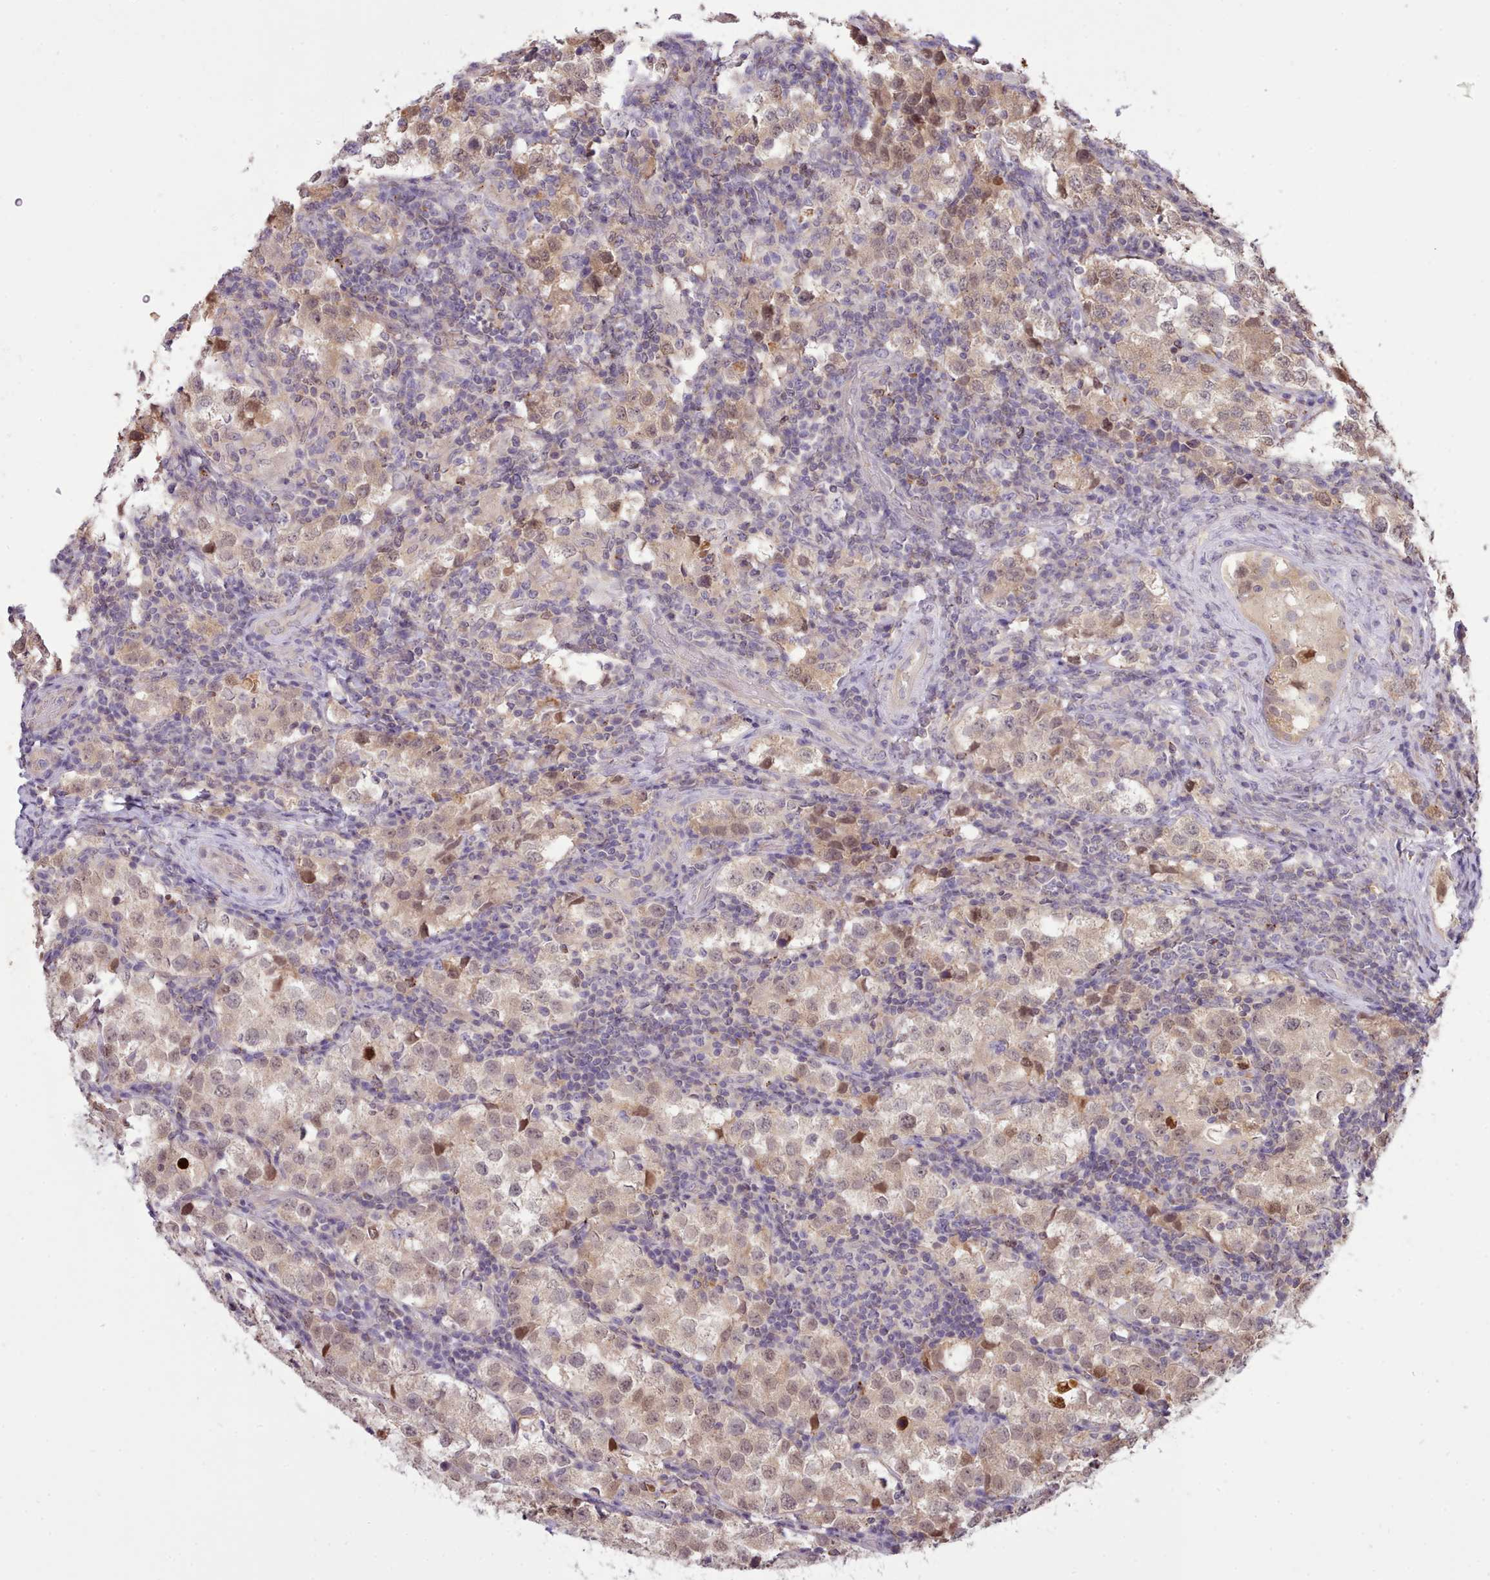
{"staining": {"intensity": "weak", "quantity": ">75%", "location": "cytoplasmic/membranous,nuclear"}, "tissue": "testis cancer", "cell_type": "Tumor cells", "image_type": "cancer", "snomed": [{"axis": "morphology", "description": "Seminoma, NOS"}, {"axis": "topography", "description": "Testis"}], "caption": "Immunohistochemistry (IHC) (DAB (3,3'-diaminobenzidine)) staining of human testis cancer shows weak cytoplasmic/membranous and nuclear protein staining in approximately >75% of tumor cells. (brown staining indicates protein expression, while blue staining denotes nuclei).", "gene": "ARL17A", "patient": {"sex": "male", "age": 34}}